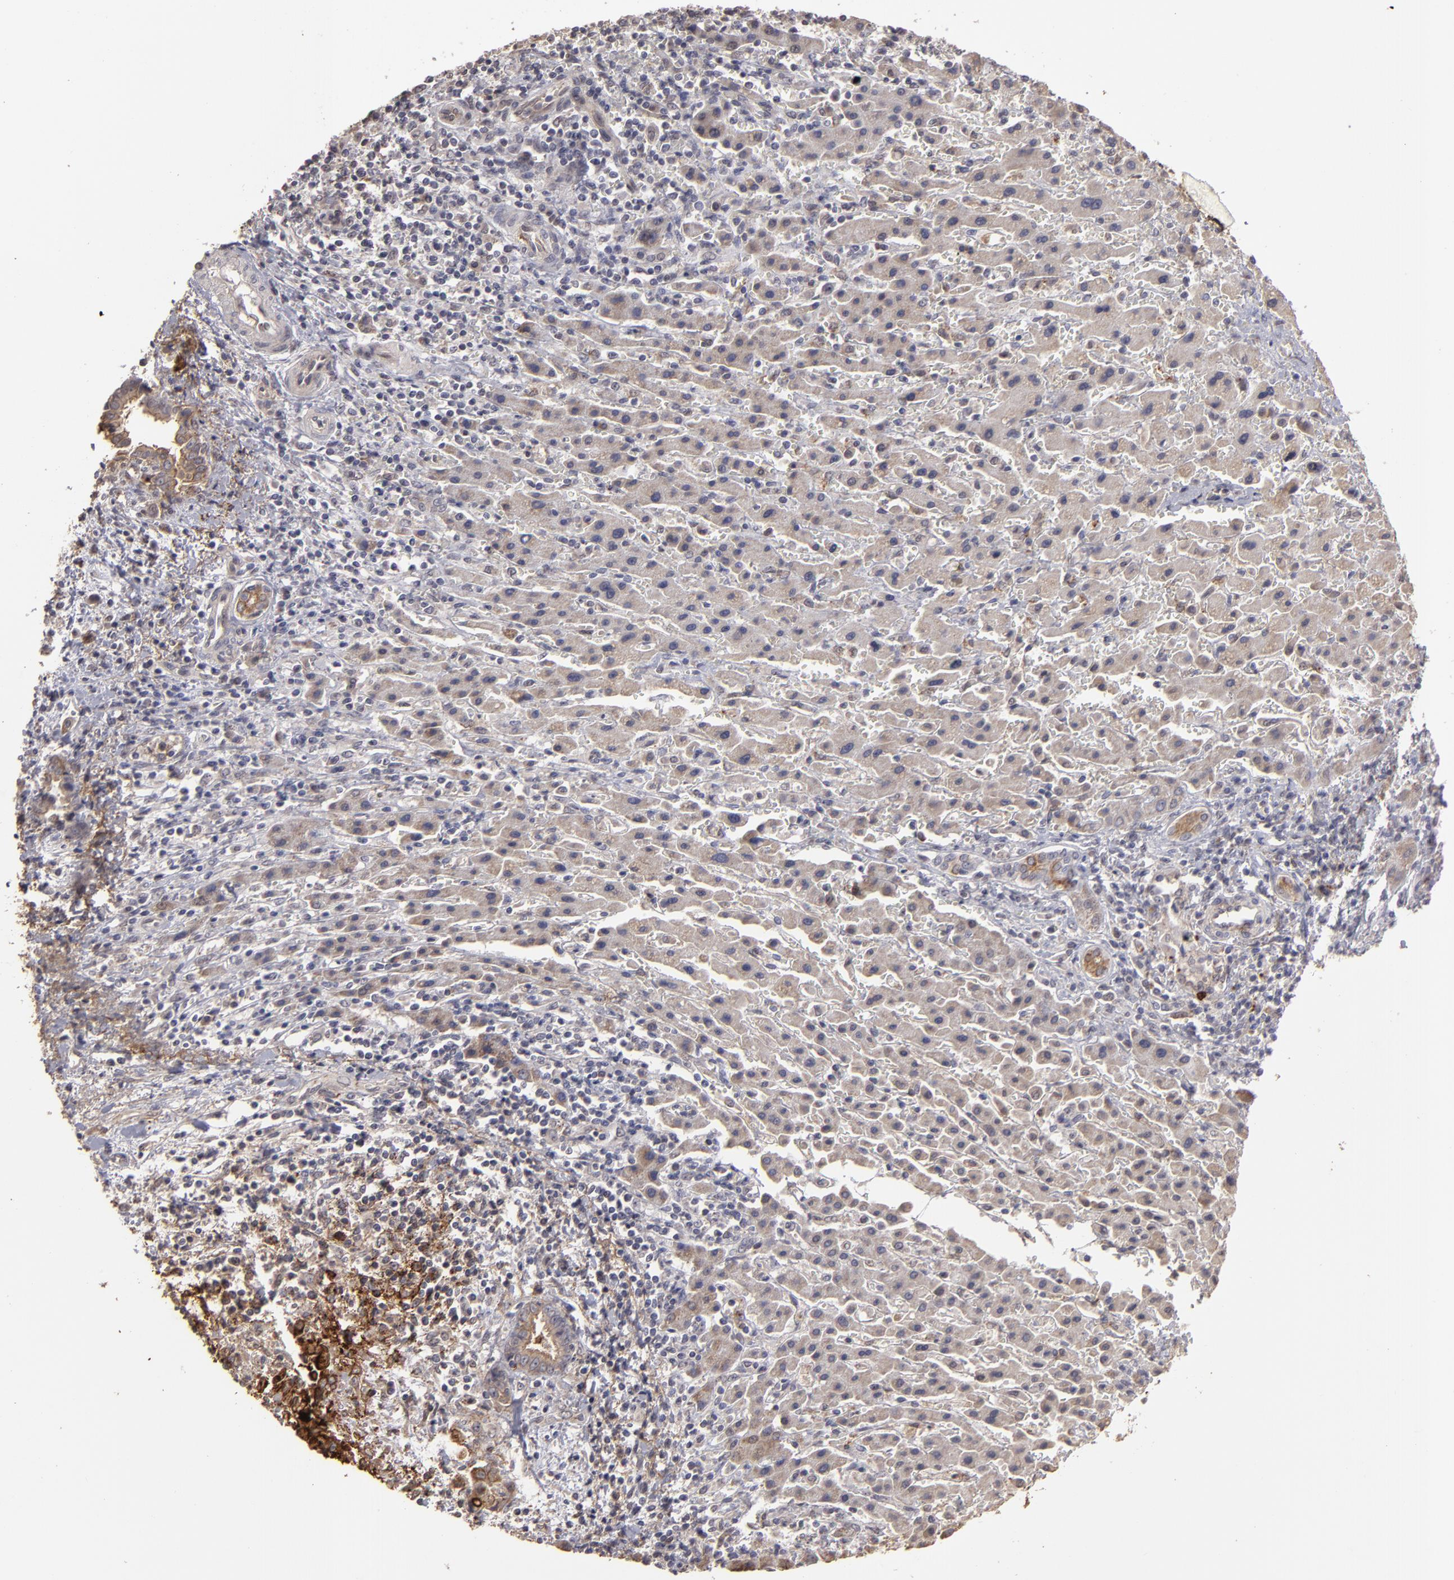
{"staining": {"intensity": "moderate", "quantity": ">75%", "location": "cytoplasmic/membranous"}, "tissue": "liver cancer", "cell_type": "Tumor cells", "image_type": "cancer", "snomed": [{"axis": "morphology", "description": "Cholangiocarcinoma"}, {"axis": "topography", "description": "Liver"}], "caption": "Liver cancer stained with a brown dye demonstrates moderate cytoplasmic/membranous positive staining in approximately >75% of tumor cells.", "gene": "CD55", "patient": {"sex": "male", "age": 57}}